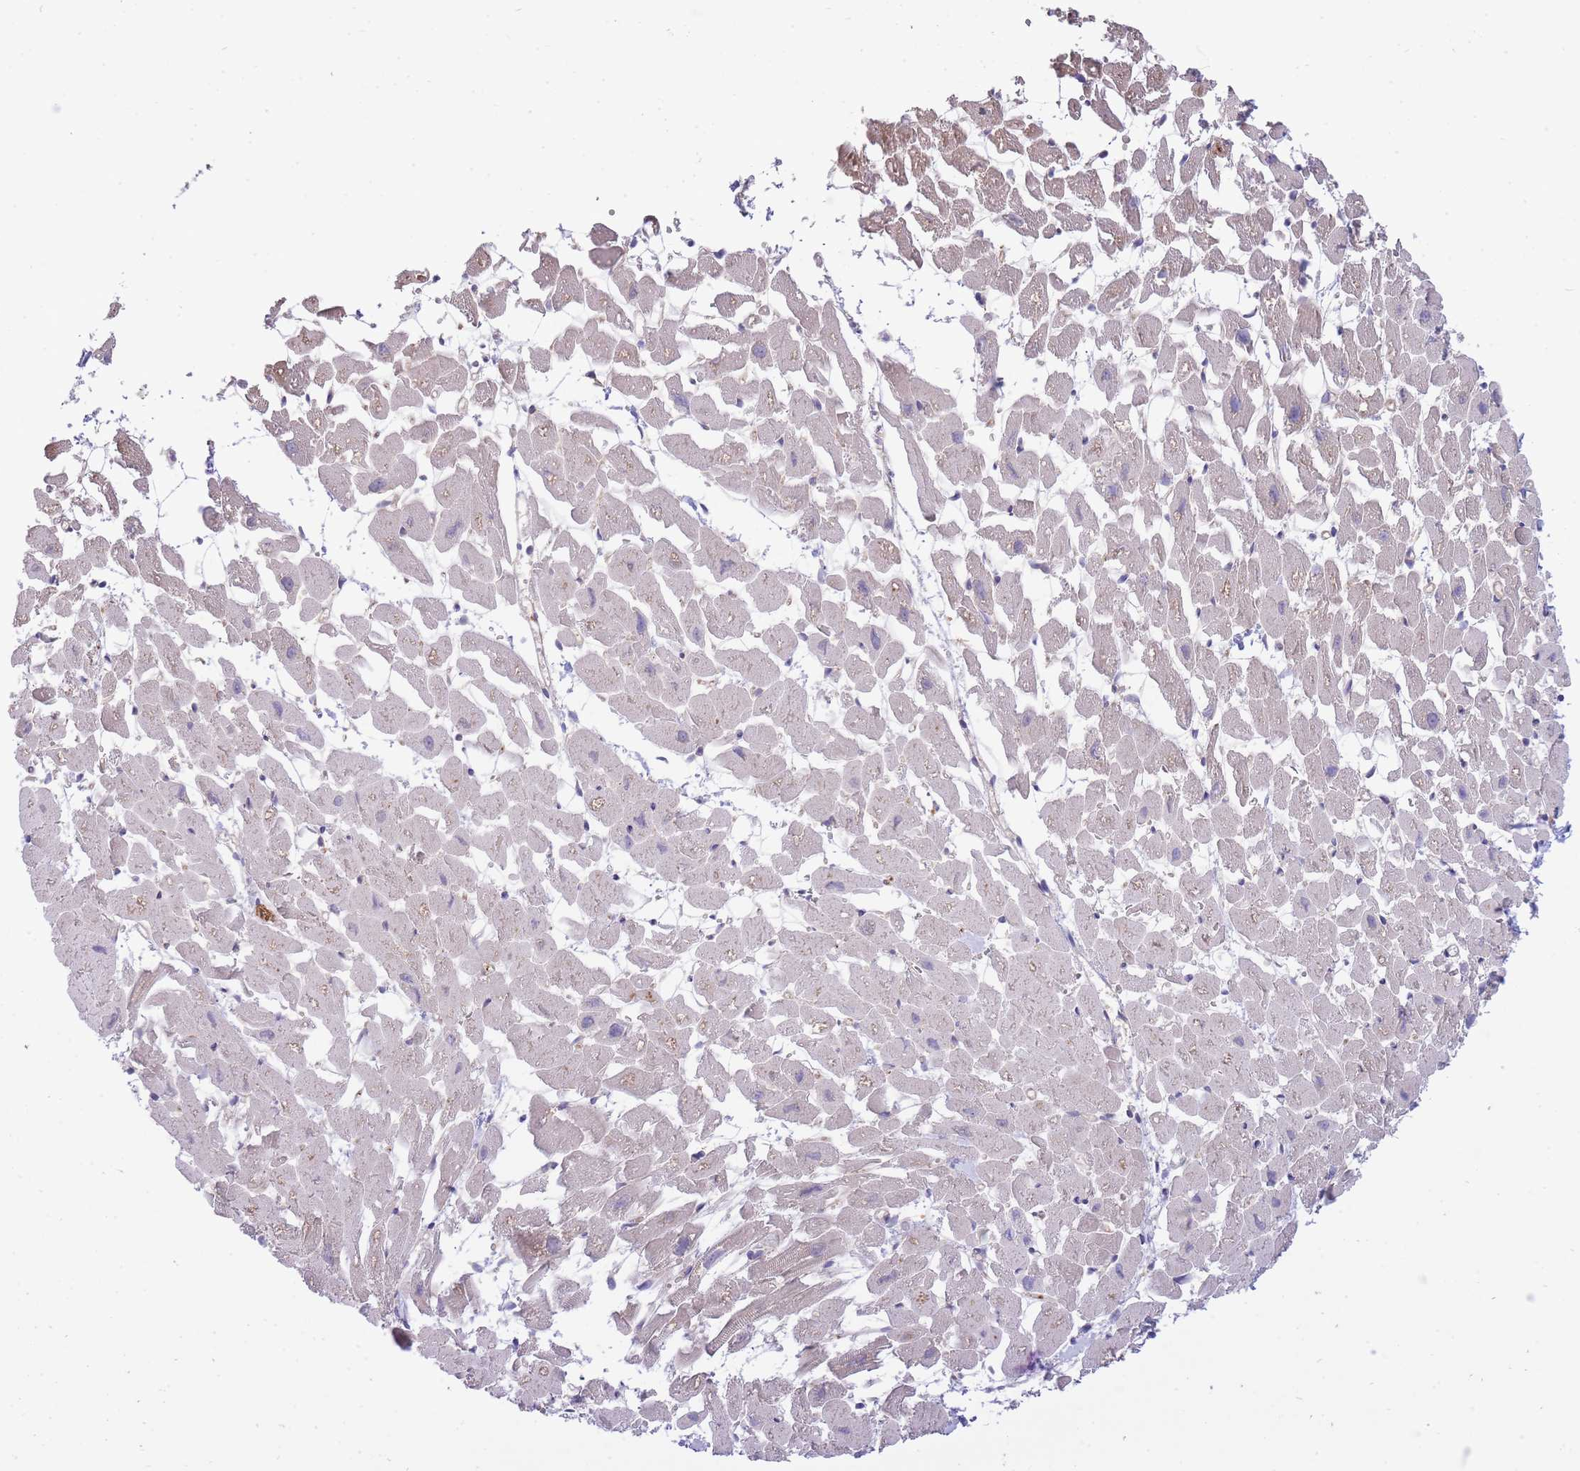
{"staining": {"intensity": "moderate", "quantity": "<25%", "location": "cytoplasmic/membranous"}, "tissue": "heart muscle", "cell_type": "Cardiomyocytes", "image_type": "normal", "snomed": [{"axis": "morphology", "description": "Normal tissue, NOS"}, {"axis": "topography", "description": "Heart"}], "caption": "Immunohistochemical staining of benign human heart muscle demonstrates low levels of moderate cytoplasmic/membranous expression in approximately <25% of cardiomyocytes.", "gene": "EIF2B2", "patient": {"sex": "female", "age": 64}}